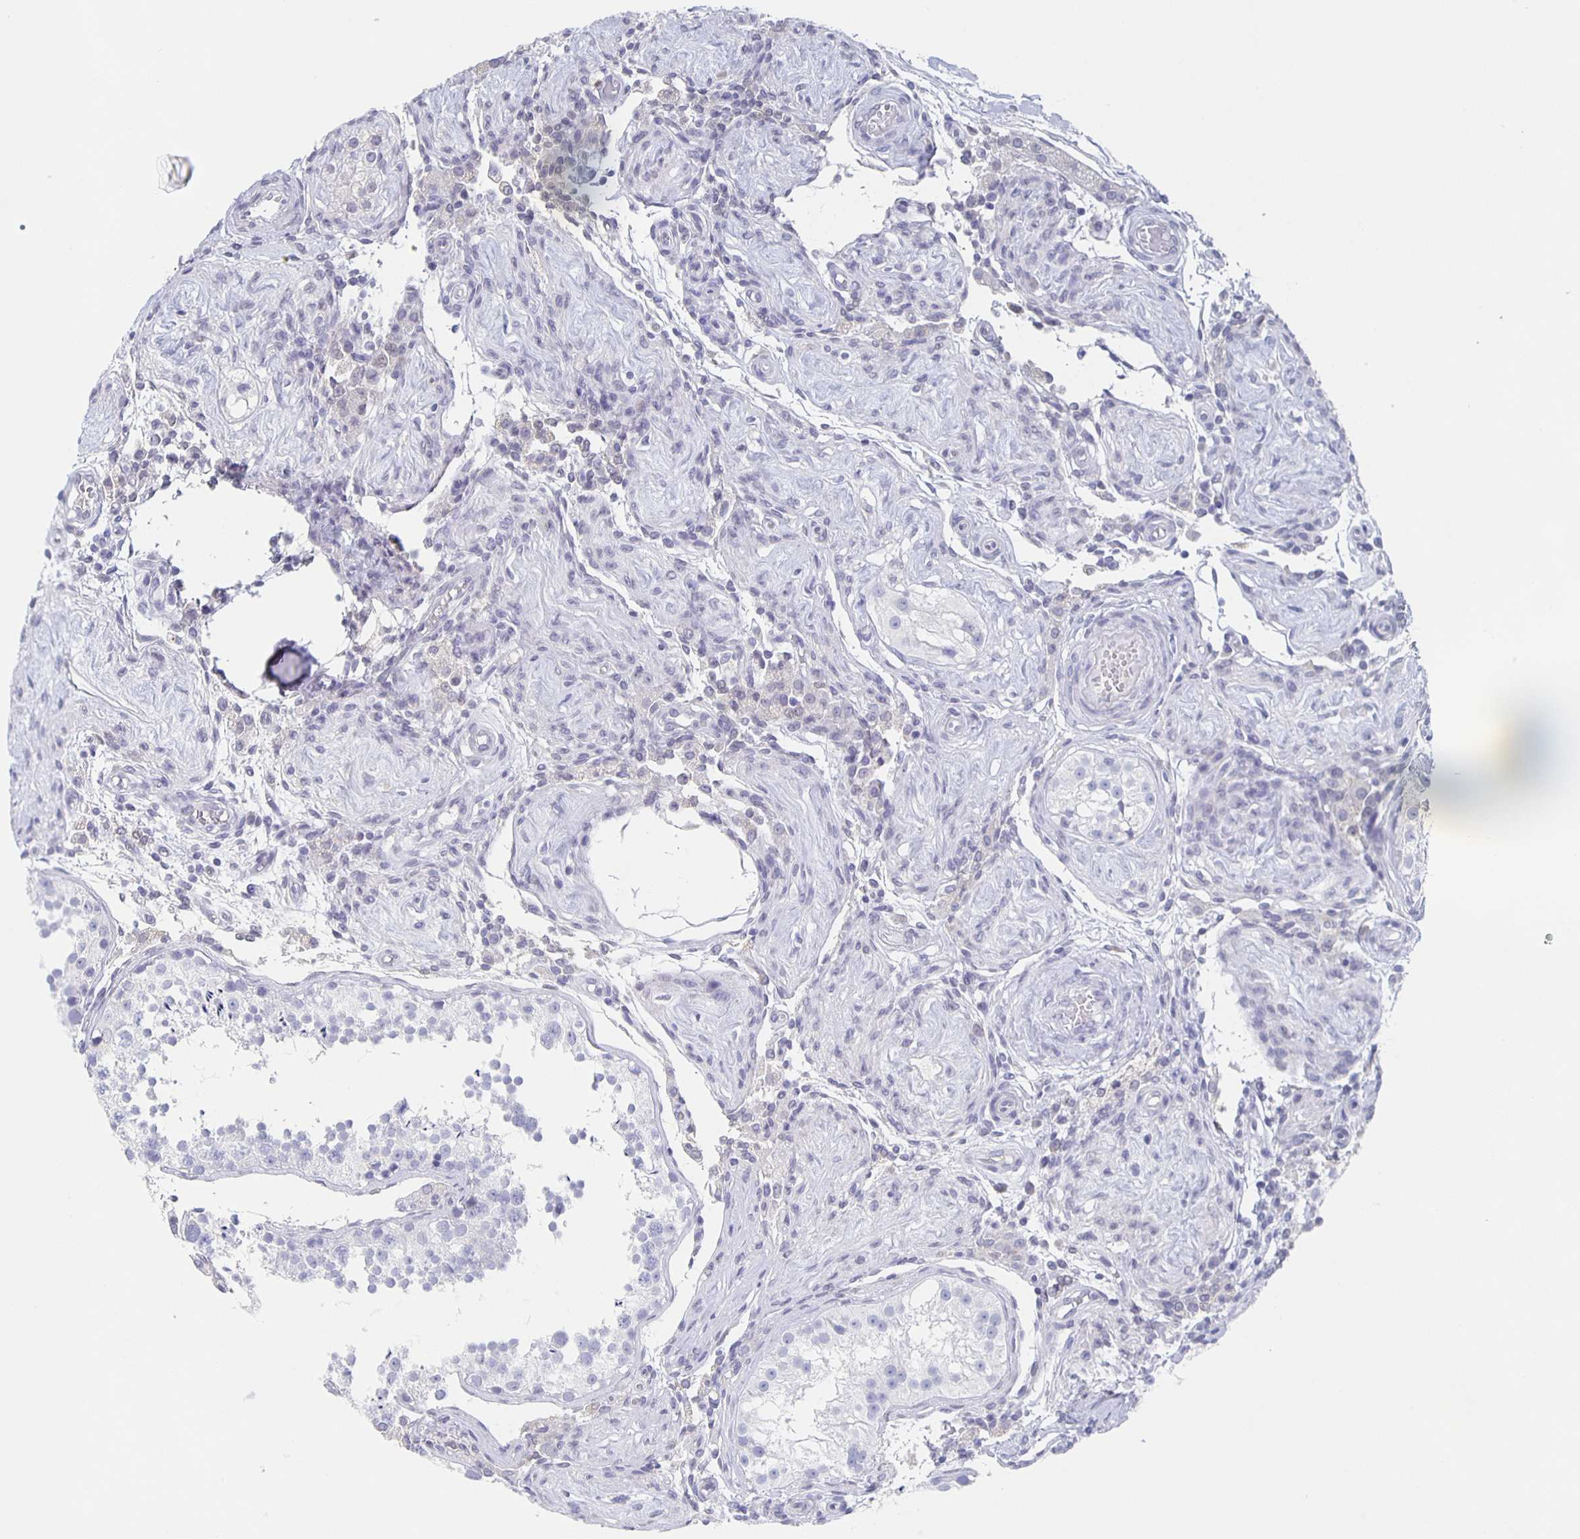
{"staining": {"intensity": "negative", "quantity": "none", "location": "none"}, "tissue": "testis", "cell_type": "Cells in seminiferous ducts", "image_type": "normal", "snomed": [{"axis": "morphology", "description": "Normal tissue, NOS"}, {"axis": "morphology", "description": "Seminoma, NOS"}, {"axis": "topography", "description": "Testis"}], "caption": "This is a image of immunohistochemistry staining of unremarkable testis, which shows no expression in cells in seminiferous ducts.", "gene": "CCDC17", "patient": {"sex": "male", "age": 29}}